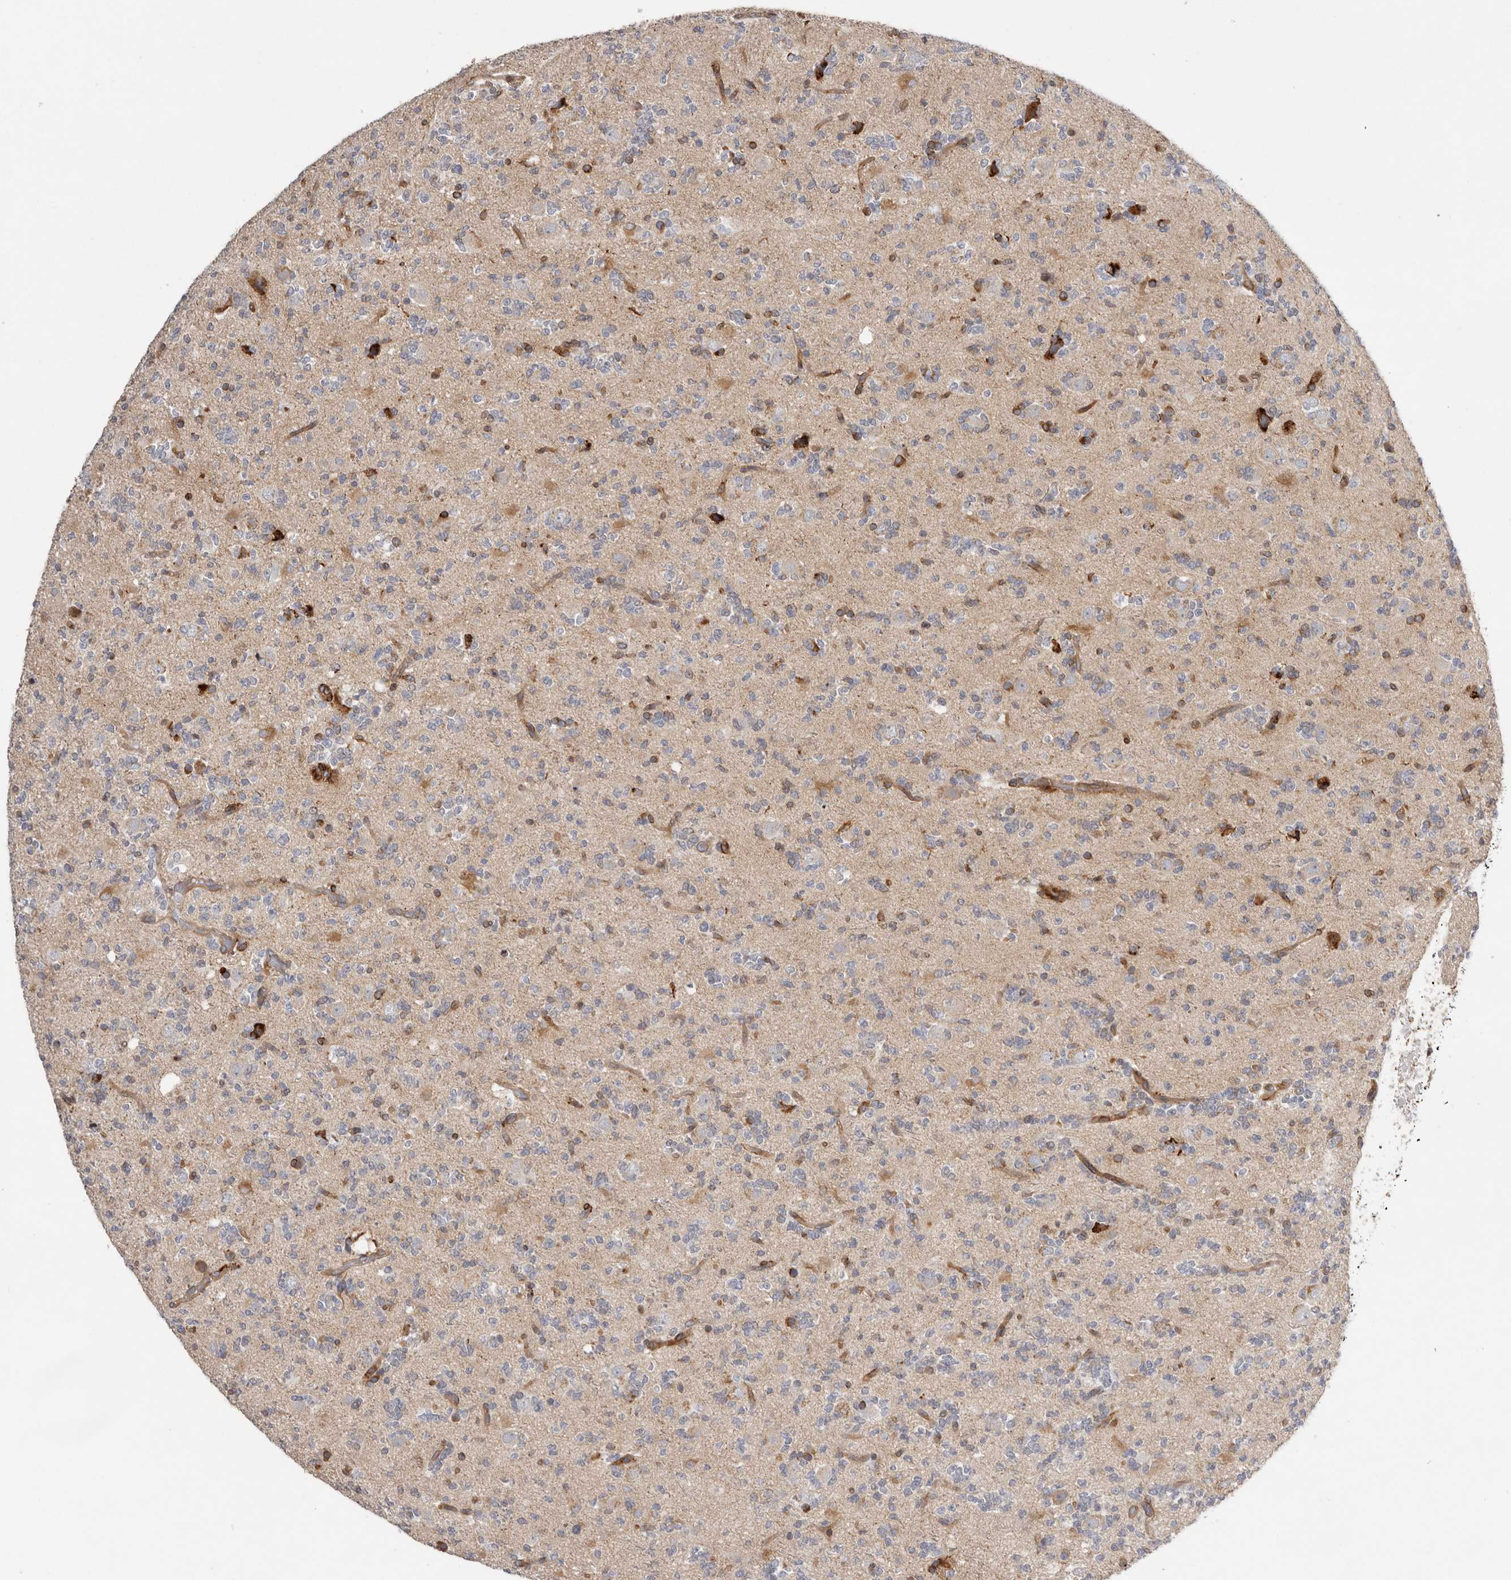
{"staining": {"intensity": "negative", "quantity": "none", "location": "none"}, "tissue": "glioma", "cell_type": "Tumor cells", "image_type": "cancer", "snomed": [{"axis": "morphology", "description": "Glioma, malignant, High grade"}, {"axis": "topography", "description": "Brain"}], "caption": "Immunohistochemistry (IHC) photomicrograph of glioma stained for a protein (brown), which demonstrates no expression in tumor cells.", "gene": "WDTC1", "patient": {"sex": "female", "age": 62}}